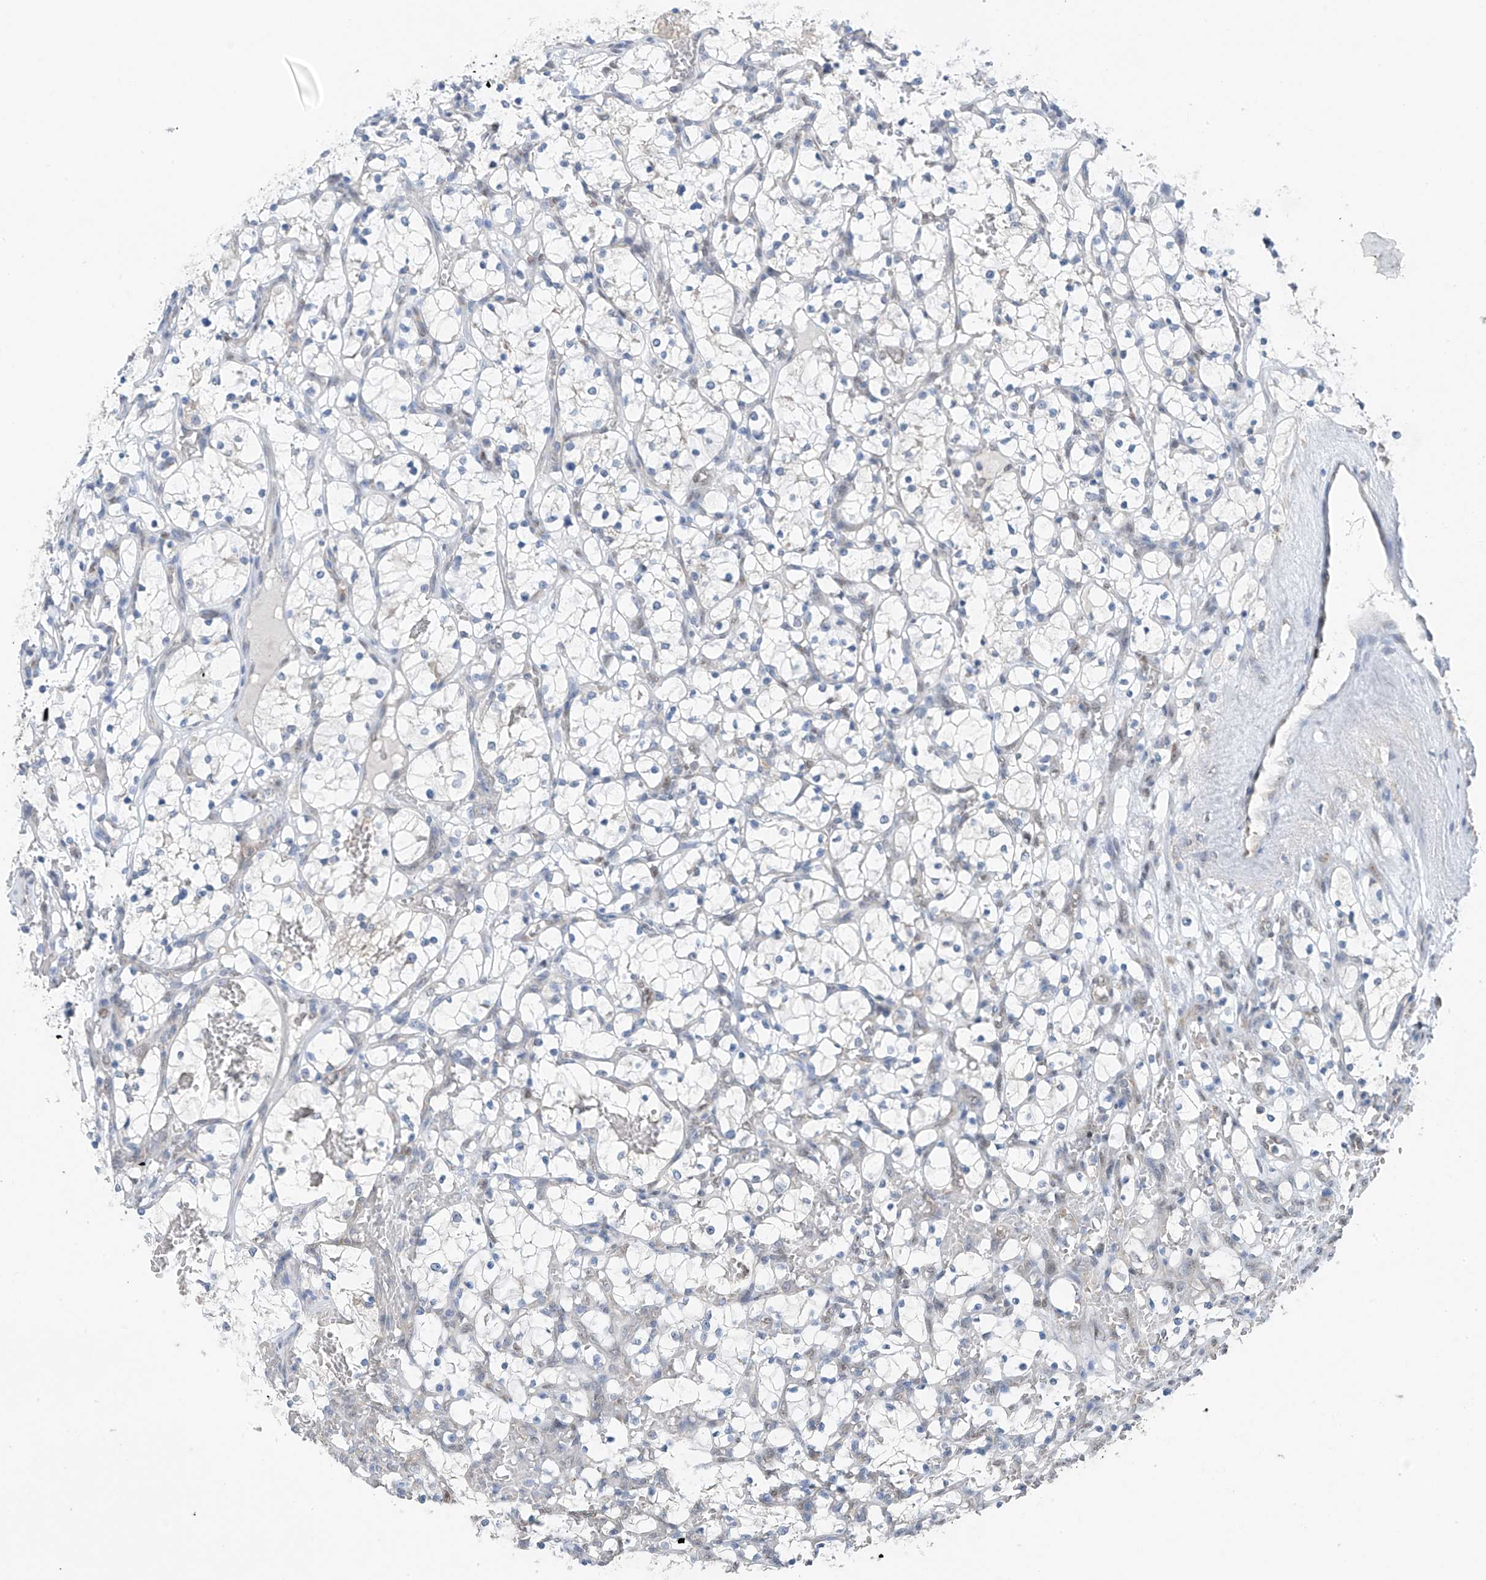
{"staining": {"intensity": "negative", "quantity": "none", "location": "none"}, "tissue": "renal cancer", "cell_type": "Tumor cells", "image_type": "cancer", "snomed": [{"axis": "morphology", "description": "Adenocarcinoma, NOS"}, {"axis": "topography", "description": "Kidney"}], "caption": "There is no significant expression in tumor cells of adenocarcinoma (renal).", "gene": "RPL4", "patient": {"sex": "female", "age": 69}}